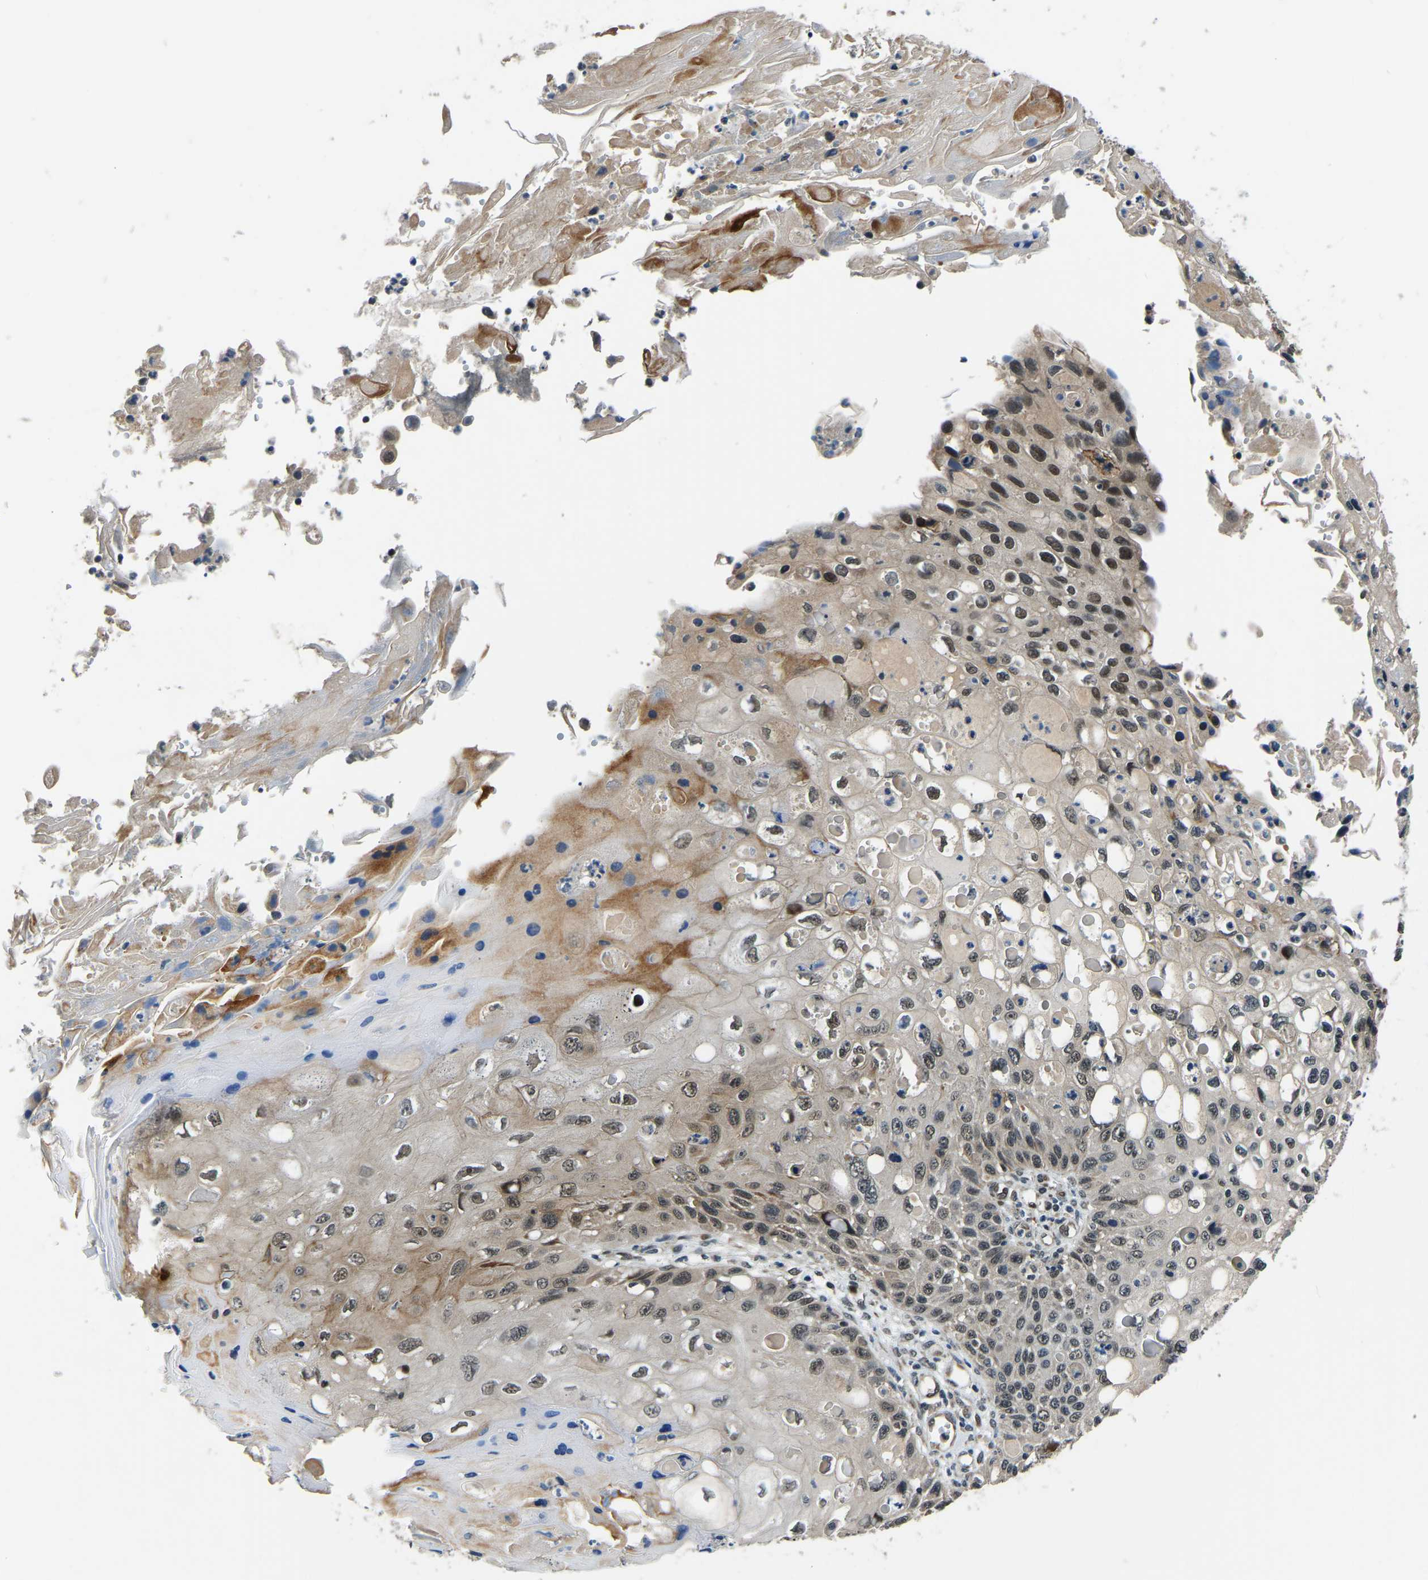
{"staining": {"intensity": "moderate", "quantity": "25%-75%", "location": "nuclear"}, "tissue": "cervical cancer", "cell_type": "Tumor cells", "image_type": "cancer", "snomed": [{"axis": "morphology", "description": "Squamous cell carcinoma, NOS"}, {"axis": "topography", "description": "Cervix"}], "caption": "Protein staining of squamous cell carcinoma (cervical) tissue demonstrates moderate nuclear positivity in about 25%-75% of tumor cells.", "gene": "ING2", "patient": {"sex": "female", "age": 70}}